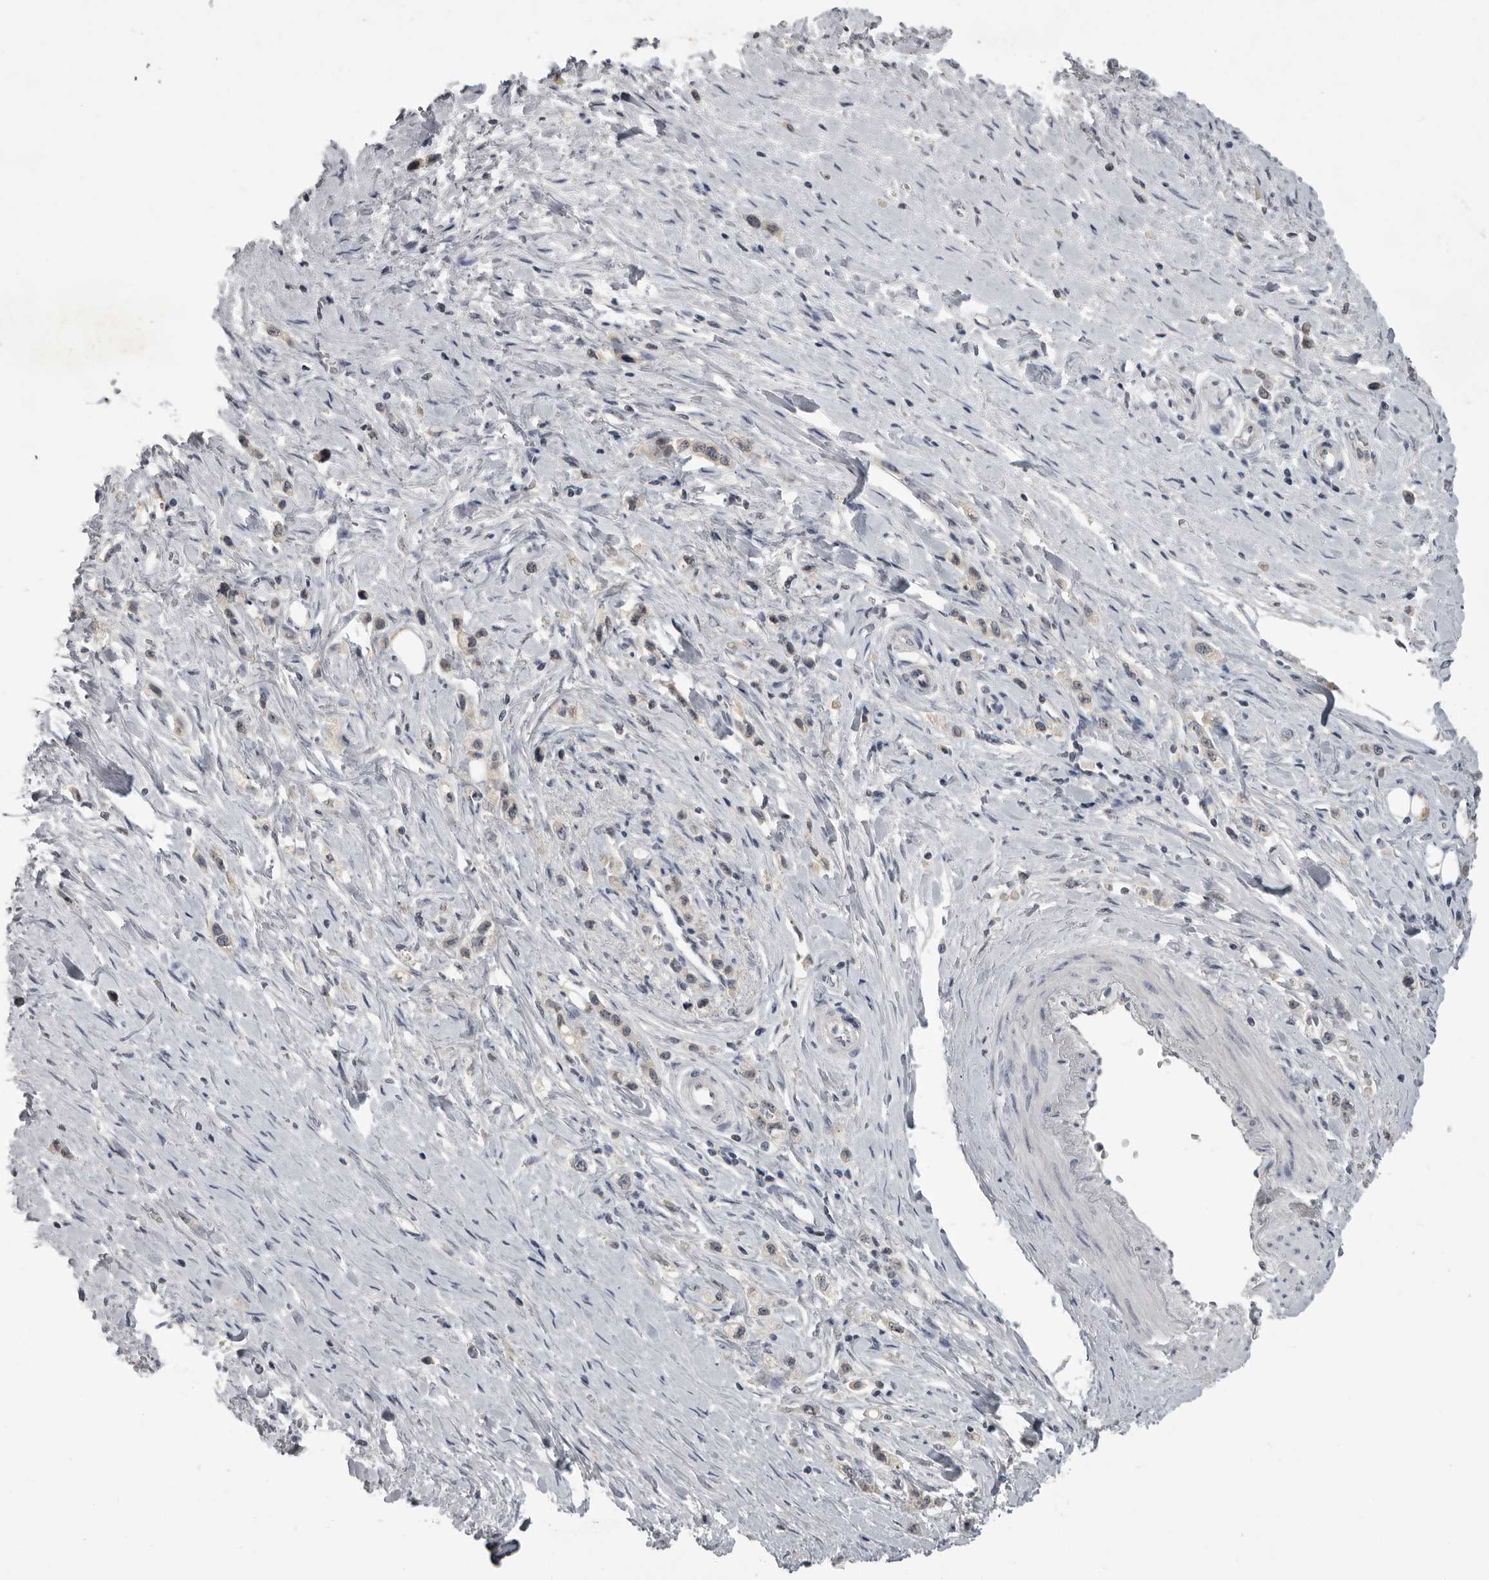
{"staining": {"intensity": "negative", "quantity": "none", "location": "none"}, "tissue": "stomach cancer", "cell_type": "Tumor cells", "image_type": "cancer", "snomed": [{"axis": "morphology", "description": "Adenocarcinoma, NOS"}, {"axis": "topography", "description": "Stomach"}], "caption": "Stomach cancer was stained to show a protein in brown. There is no significant positivity in tumor cells.", "gene": "MRTO4", "patient": {"sex": "female", "age": 65}}